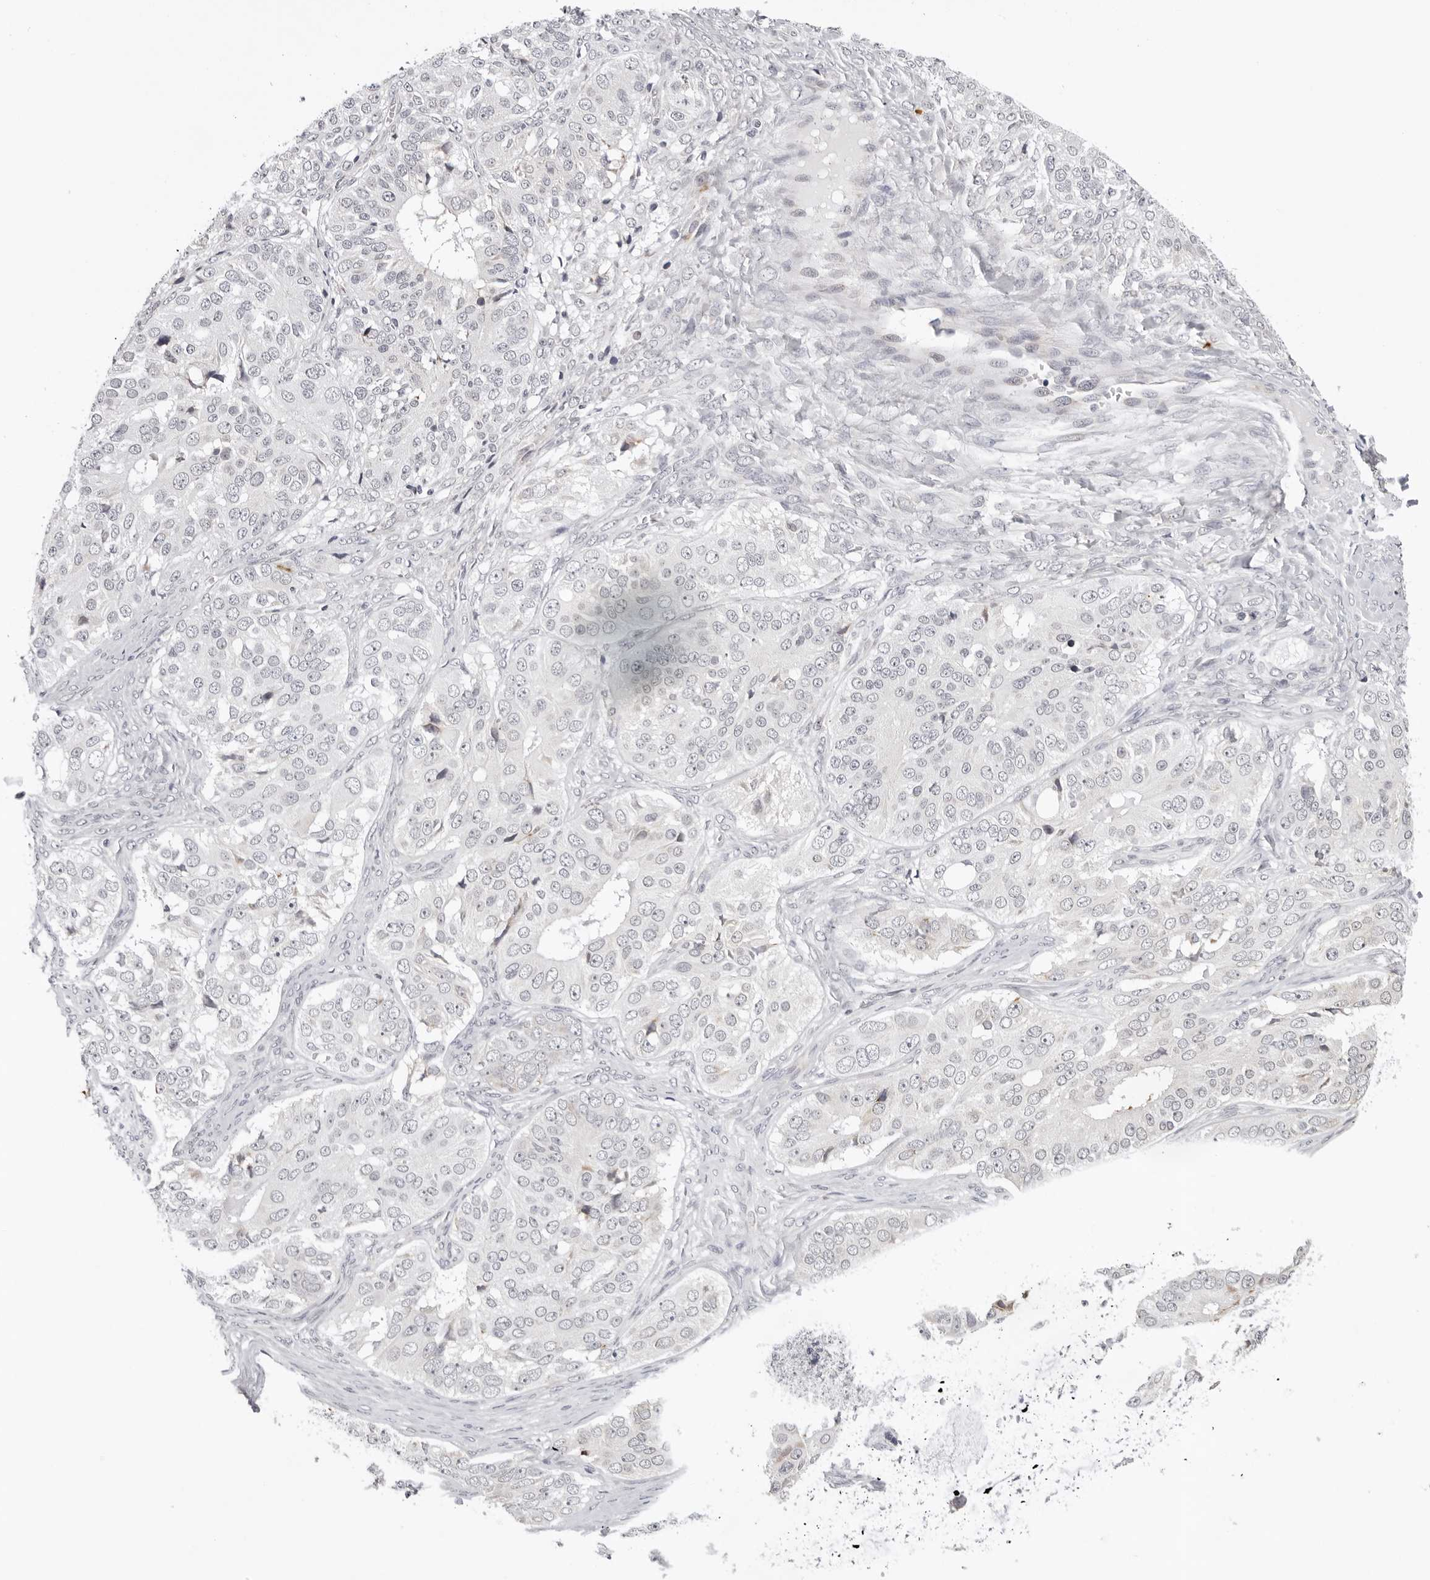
{"staining": {"intensity": "negative", "quantity": "none", "location": "none"}, "tissue": "ovarian cancer", "cell_type": "Tumor cells", "image_type": "cancer", "snomed": [{"axis": "morphology", "description": "Carcinoma, endometroid"}, {"axis": "topography", "description": "Ovary"}], "caption": "A photomicrograph of ovarian cancer (endometroid carcinoma) stained for a protein exhibits no brown staining in tumor cells. (Stains: DAB (3,3'-diaminobenzidine) IHC with hematoxylin counter stain, Microscopy: brightfield microscopy at high magnification).", "gene": "IL17RA", "patient": {"sex": "female", "age": 51}}